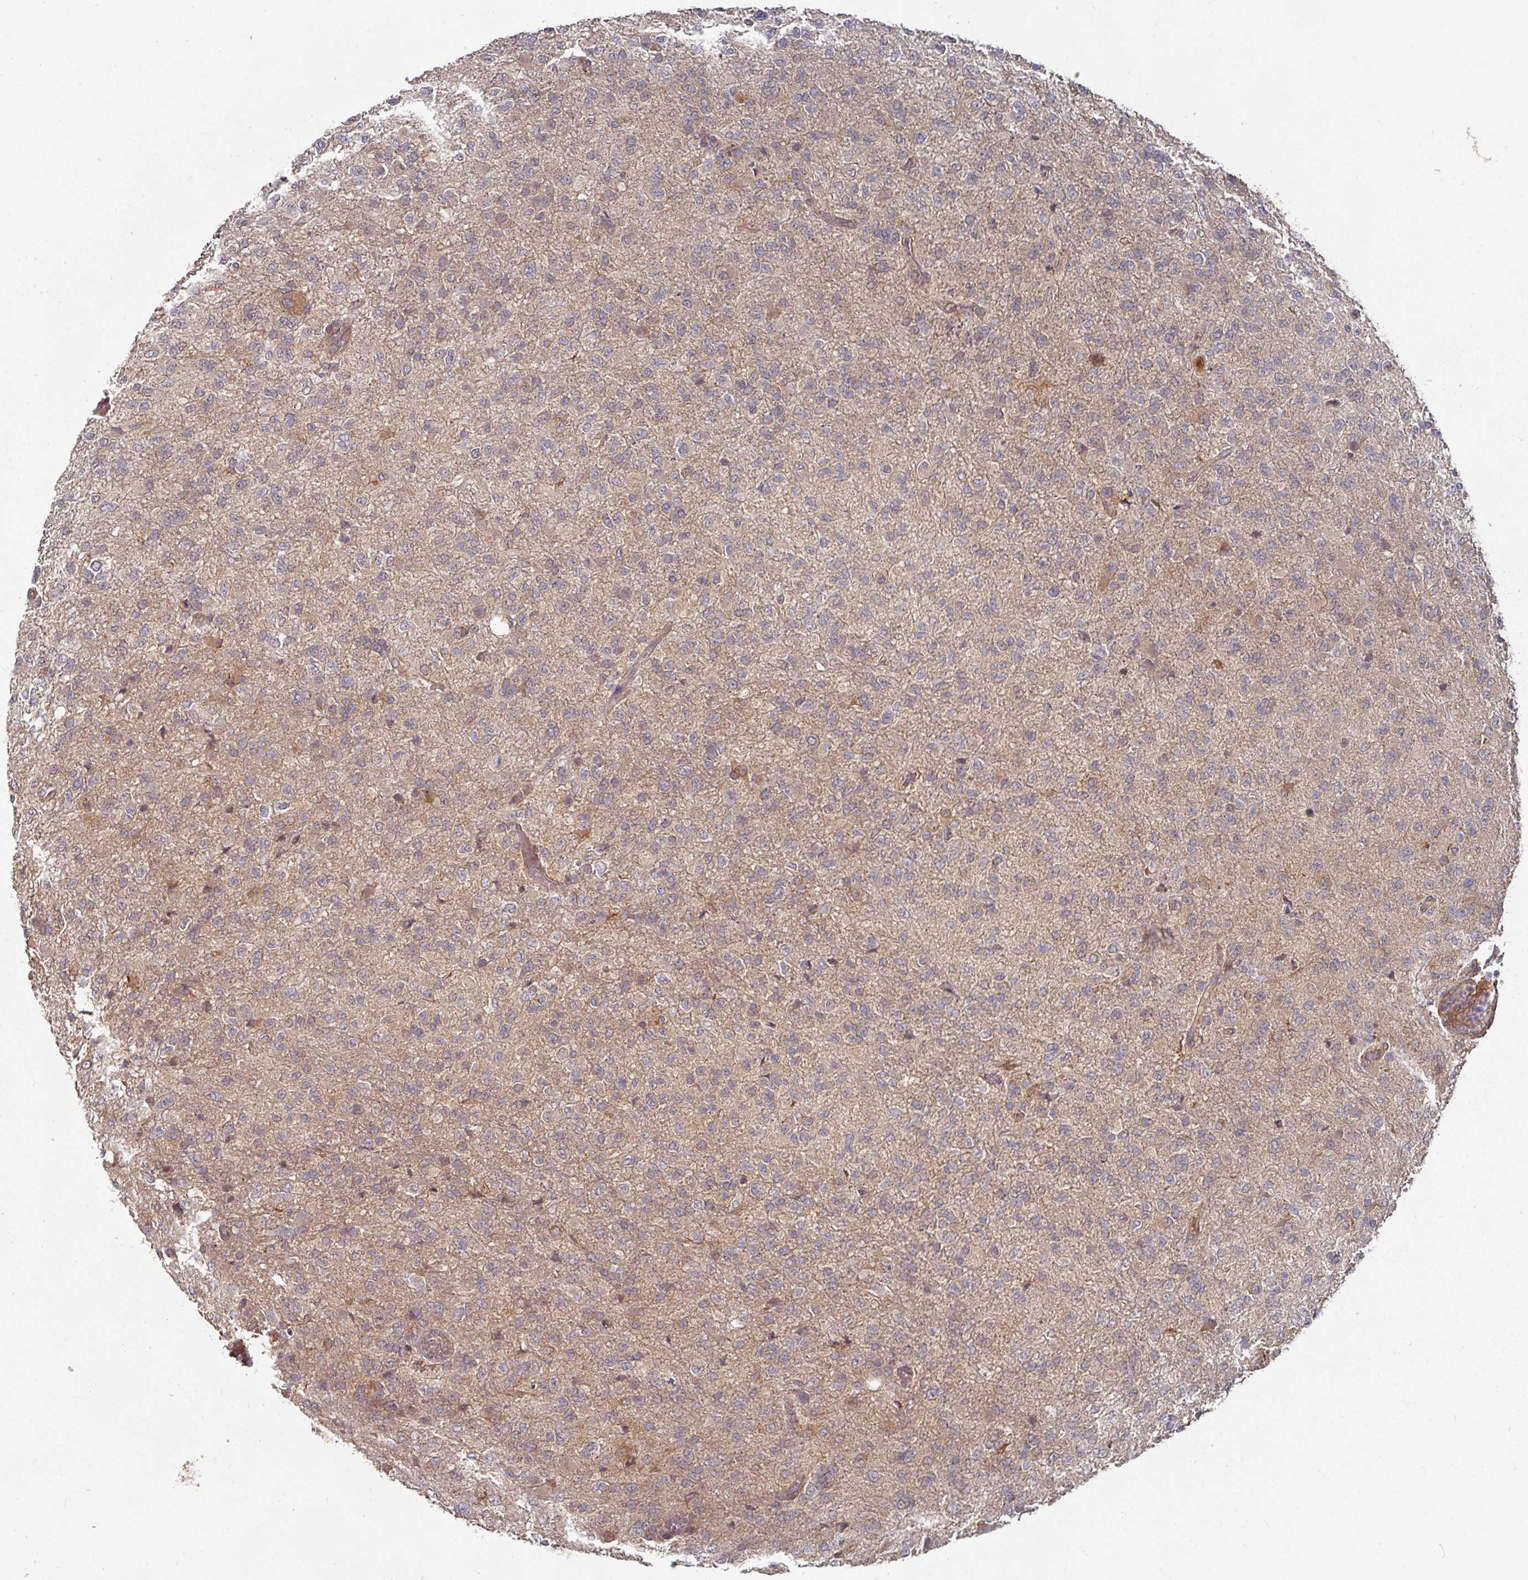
{"staining": {"intensity": "weak", "quantity": "<25%", "location": "cytoplasmic/membranous"}, "tissue": "glioma", "cell_type": "Tumor cells", "image_type": "cancer", "snomed": [{"axis": "morphology", "description": "Glioma, malignant, High grade"}, {"axis": "topography", "description": "Brain"}], "caption": "Human glioma stained for a protein using immunohistochemistry exhibits no positivity in tumor cells.", "gene": "CEP95", "patient": {"sex": "female", "age": 74}}